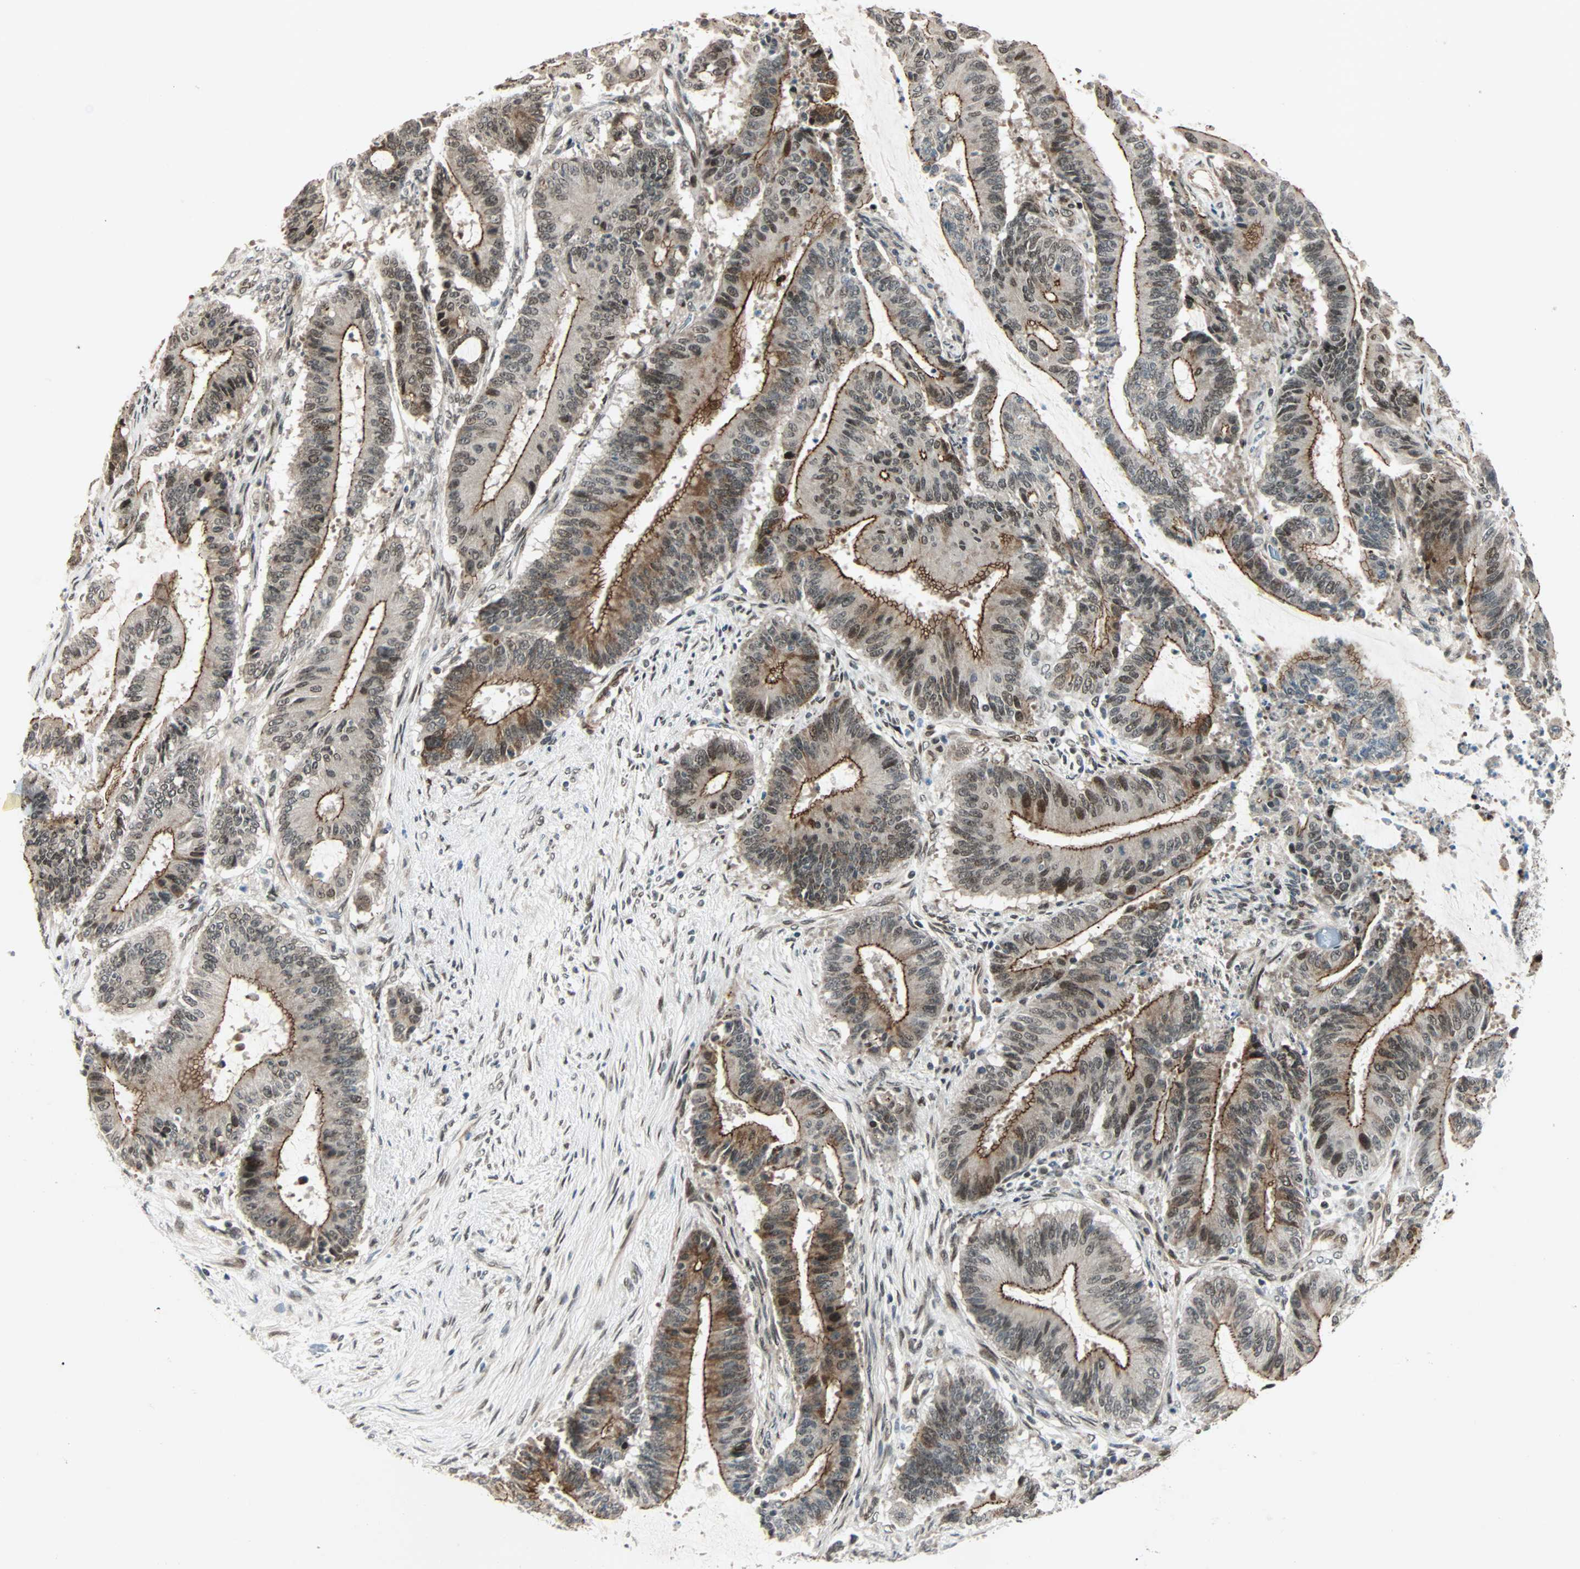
{"staining": {"intensity": "moderate", "quantity": ">75%", "location": "cytoplasmic/membranous,nuclear"}, "tissue": "liver cancer", "cell_type": "Tumor cells", "image_type": "cancer", "snomed": [{"axis": "morphology", "description": "Cholangiocarcinoma"}, {"axis": "topography", "description": "Liver"}], "caption": "This is an image of IHC staining of liver cancer (cholangiocarcinoma), which shows moderate expression in the cytoplasmic/membranous and nuclear of tumor cells.", "gene": "CBX4", "patient": {"sex": "female", "age": 73}}